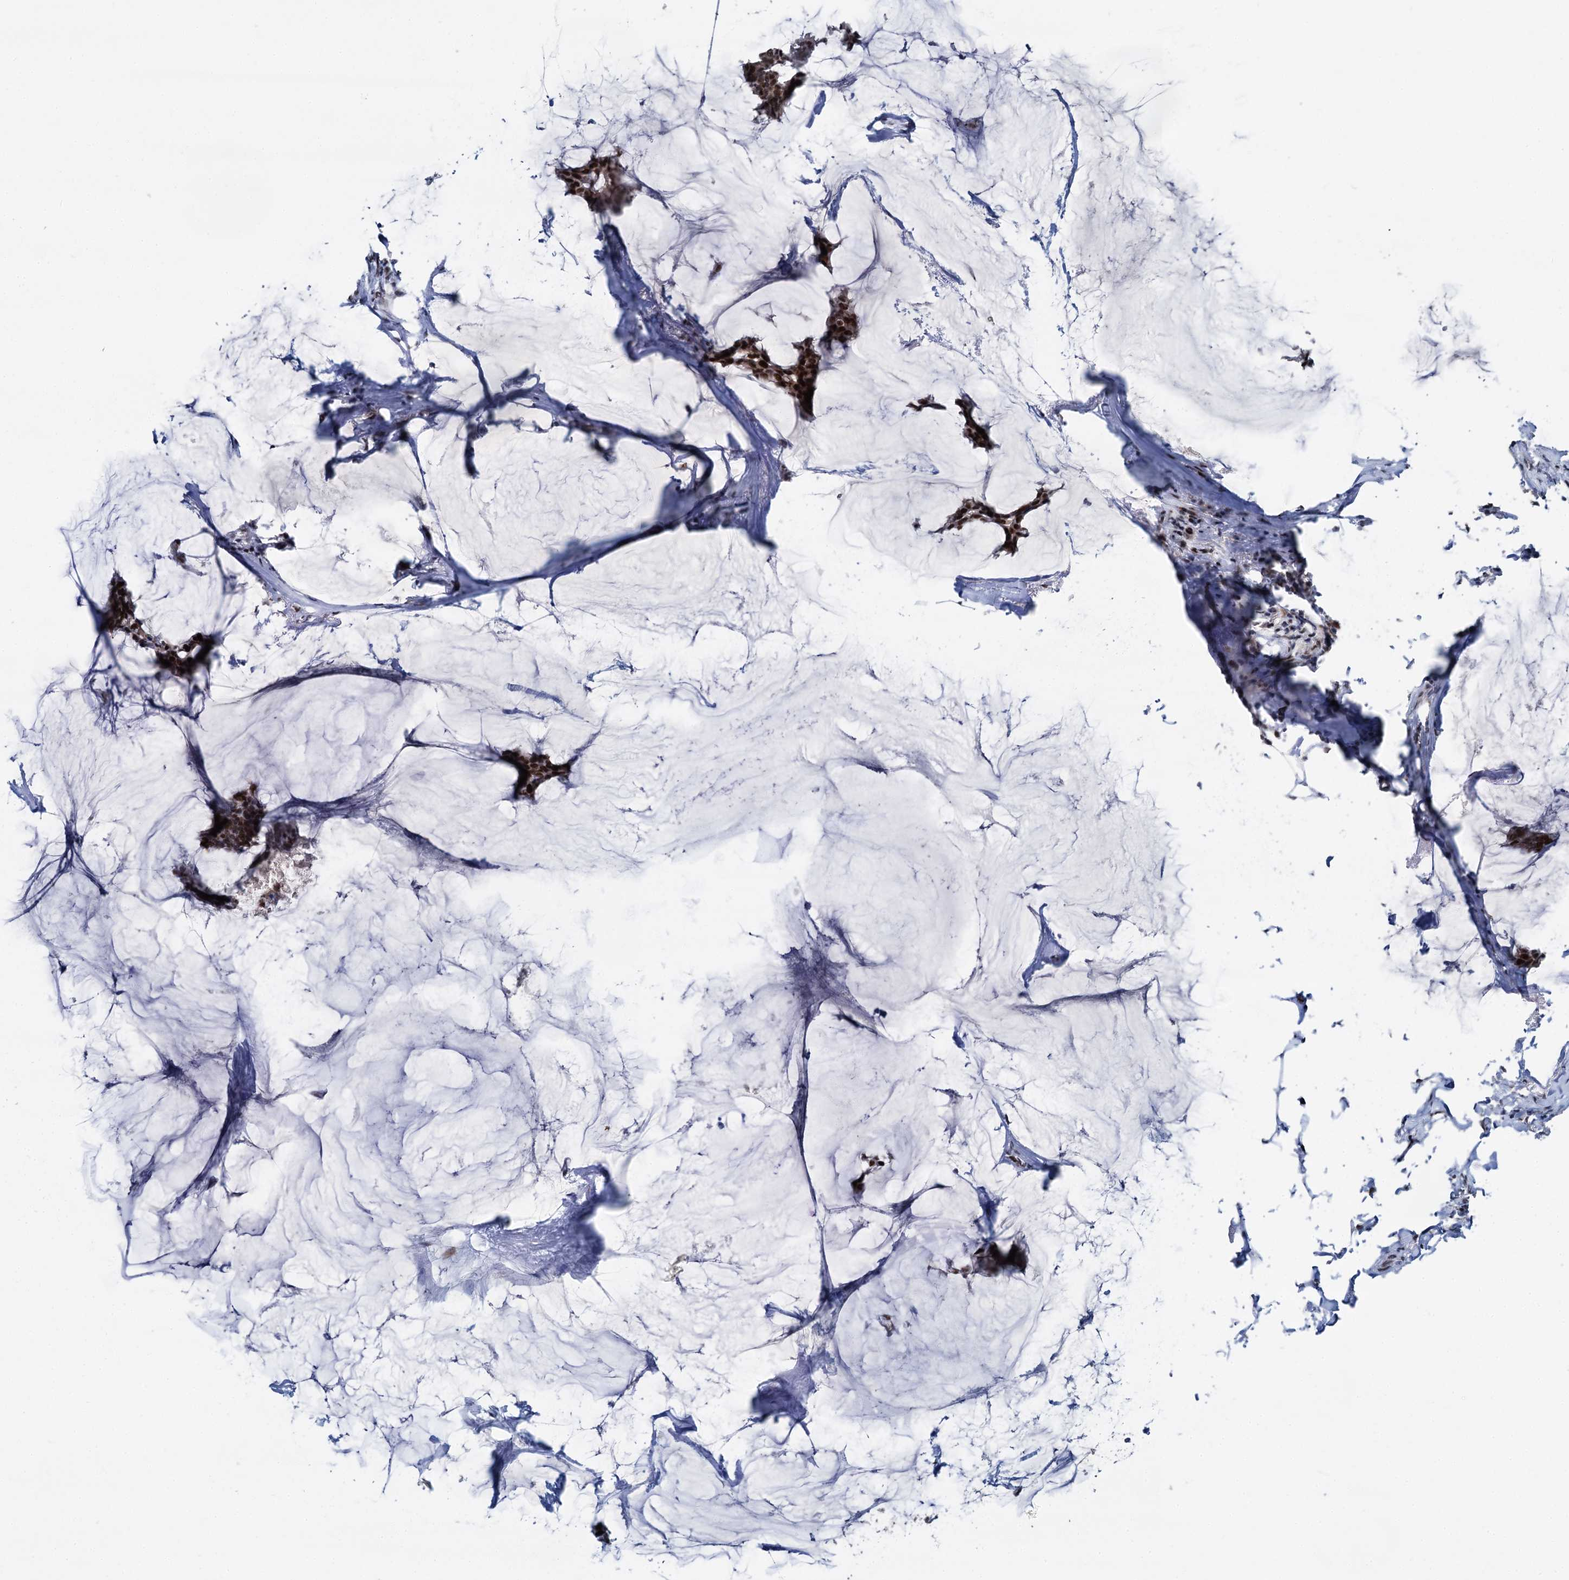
{"staining": {"intensity": "moderate", "quantity": ">75%", "location": "nuclear"}, "tissue": "breast cancer", "cell_type": "Tumor cells", "image_type": "cancer", "snomed": [{"axis": "morphology", "description": "Duct carcinoma"}, {"axis": "topography", "description": "Breast"}], "caption": "Intraductal carcinoma (breast) stained for a protein exhibits moderate nuclear positivity in tumor cells. (brown staining indicates protein expression, while blue staining denotes nuclei).", "gene": "RUFY2", "patient": {"sex": "female", "age": 93}}